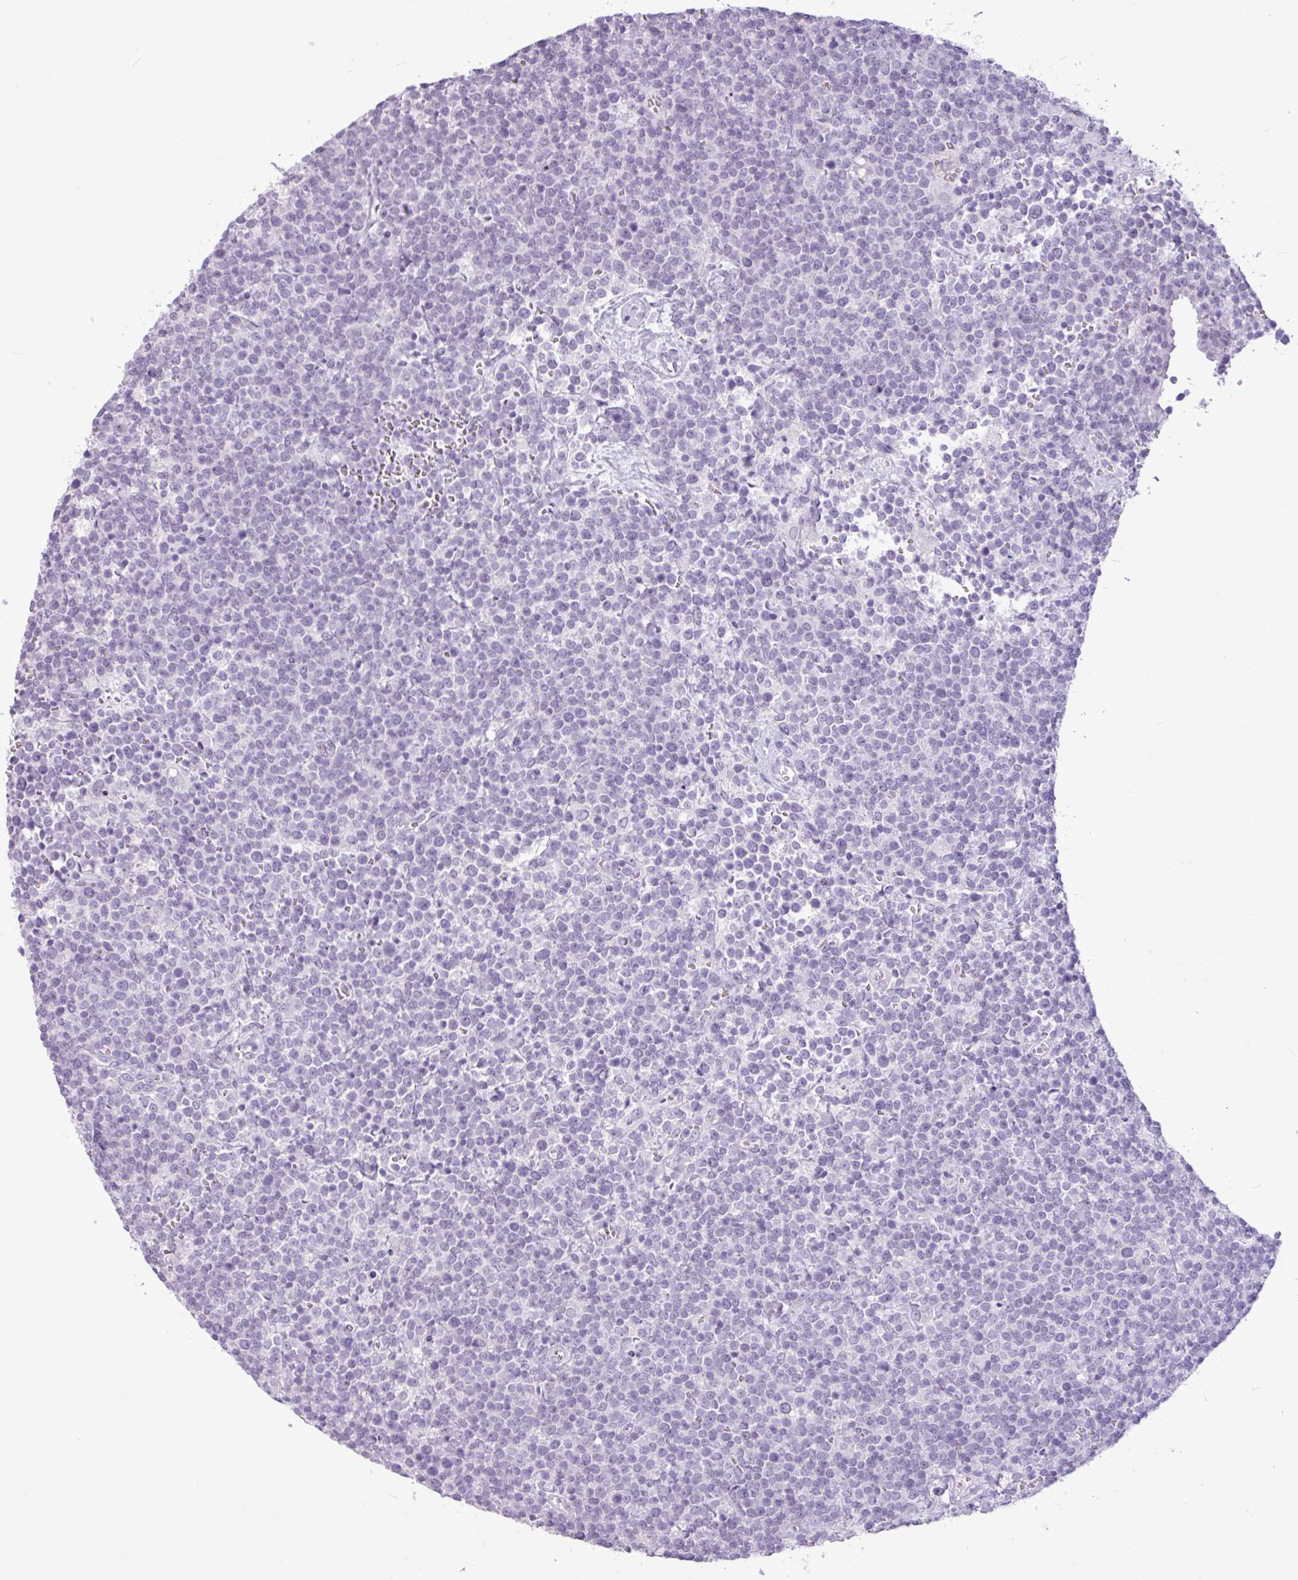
{"staining": {"intensity": "negative", "quantity": "none", "location": "none"}, "tissue": "lymphoma", "cell_type": "Tumor cells", "image_type": "cancer", "snomed": [{"axis": "morphology", "description": "Malignant lymphoma, non-Hodgkin's type, High grade"}, {"axis": "topography", "description": "Lymph node"}], "caption": "IHC image of neoplastic tissue: human high-grade malignant lymphoma, non-Hodgkin's type stained with DAB (3,3'-diaminobenzidine) shows no significant protein positivity in tumor cells.", "gene": "AMY2A", "patient": {"sex": "male", "age": 61}}